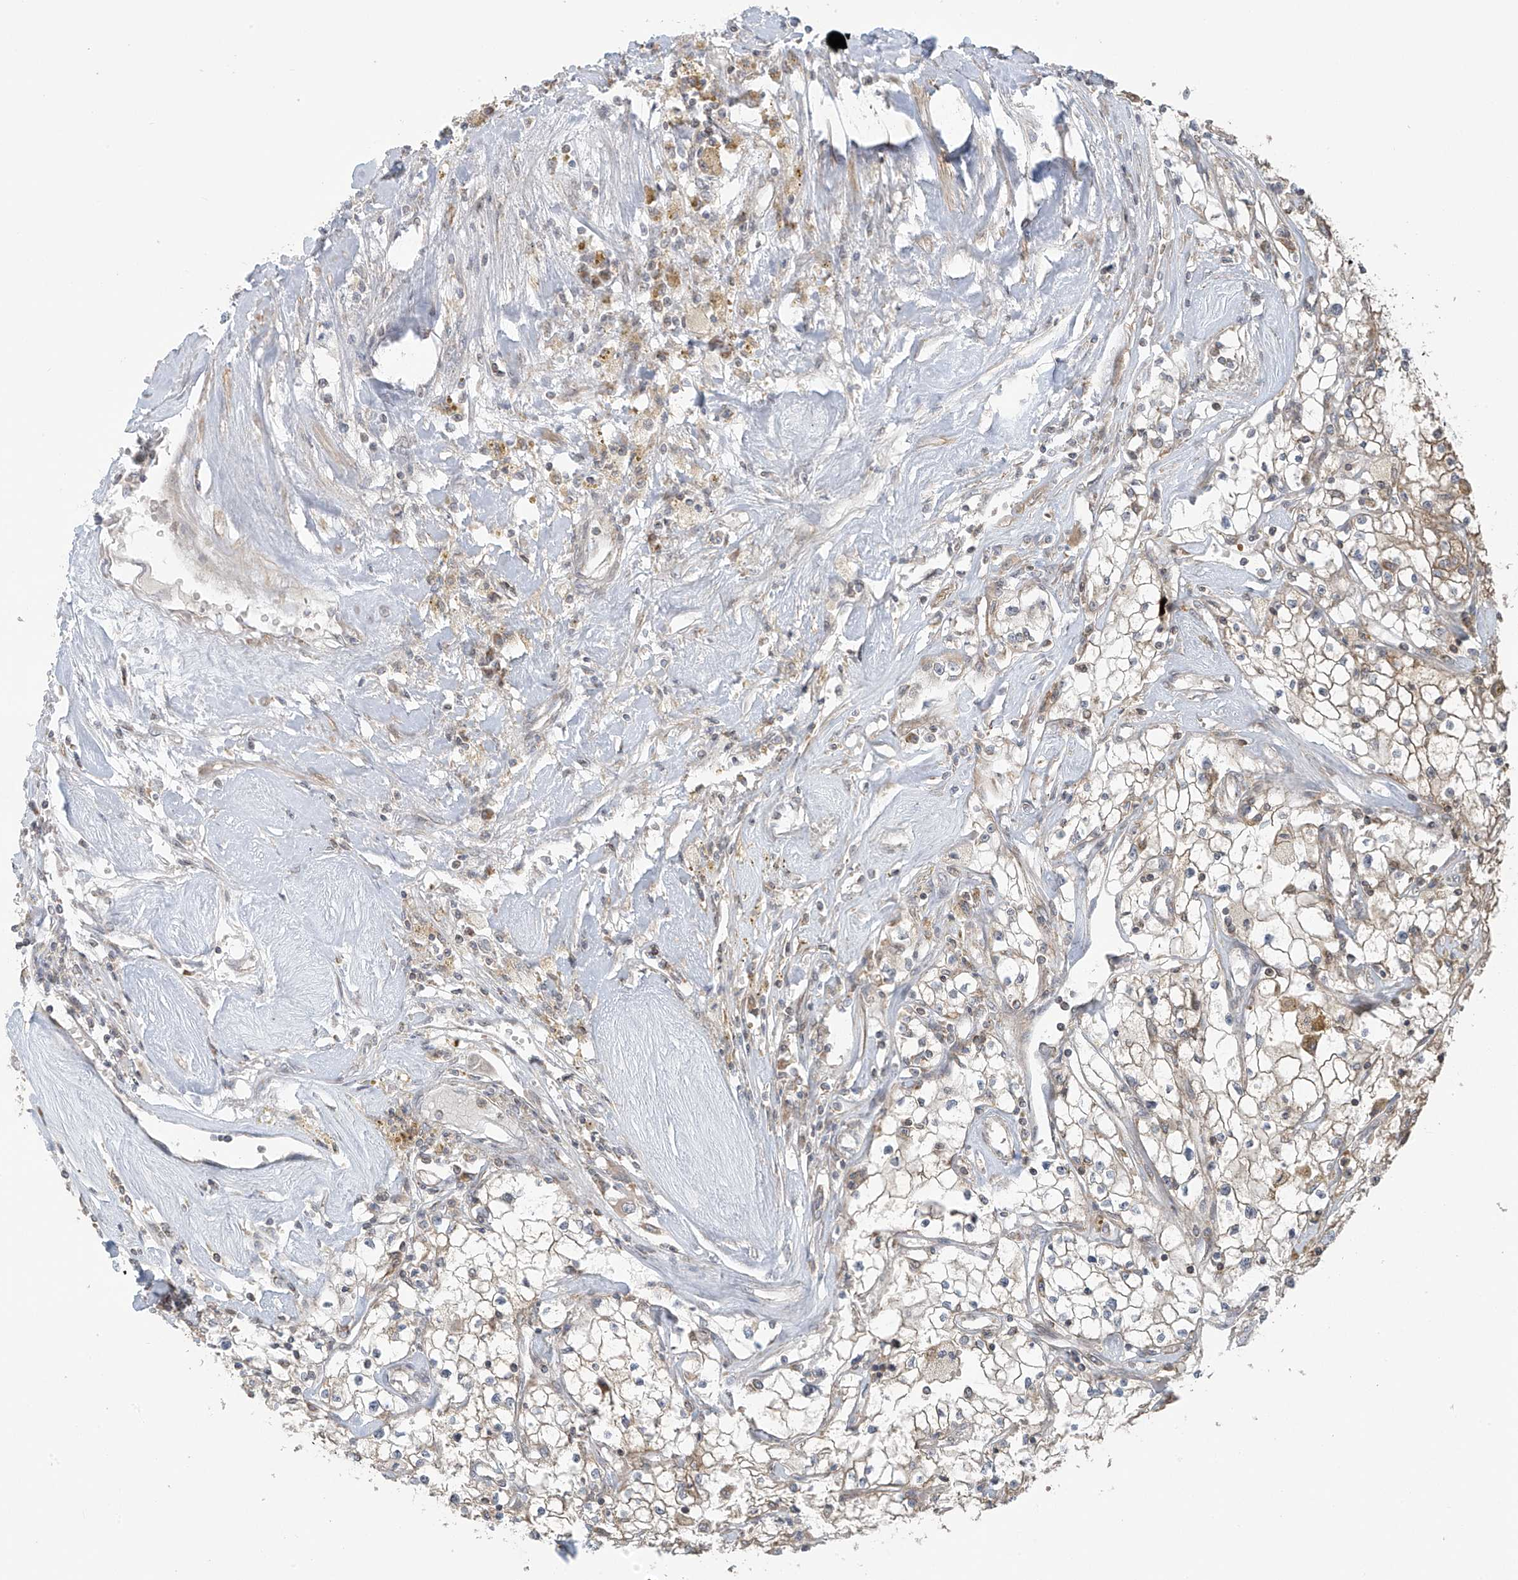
{"staining": {"intensity": "negative", "quantity": "none", "location": "none"}, "tissue": "renal cancer", "cell_type": "Tumor cells", "image_type": "cancer", "snomed": [{"axis": "morphology", "description": "Adenocarcinoma, NOS"}, {"axis": "topography", "description": "Kidney"}], "caption": "Protein analysis of adenocarcinoma (renal) reveals no significant positivity in tumor cells.", "gene": "HDDC2", "patient": {"sex": "male", "age": 56}}